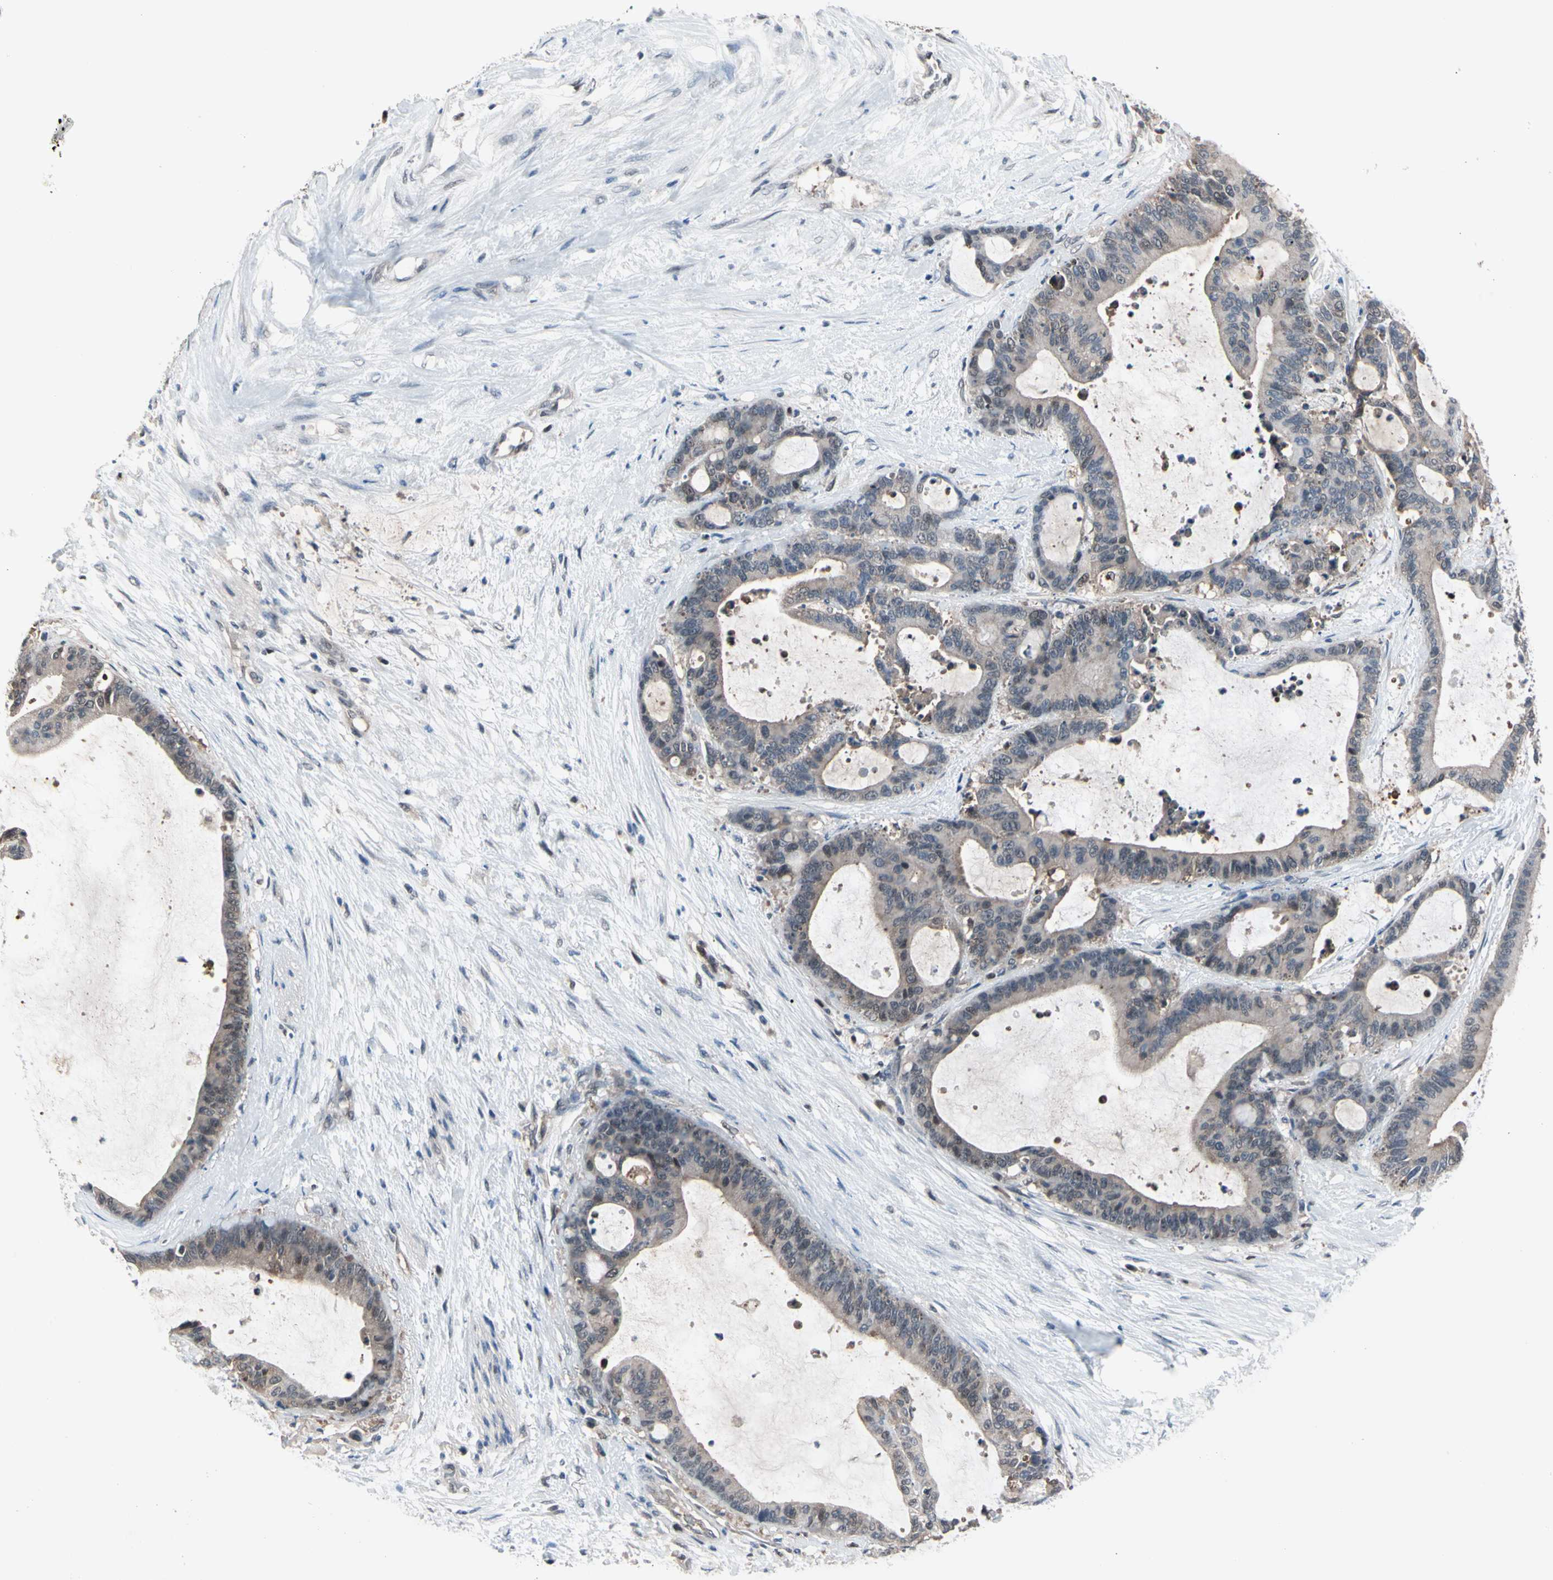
{"staining": {"intensity": "weak", "quantity": ">75%", "location": "cytoplasmic/membranous"}, "tissue": "liver cancer", "cell_type": "Tumor cells", "image_type": "cancer", "snomed": [{"axis": "morphology", "description": "Cholangiocarcinoma"}, {"axis": "topography", "description": "Liver"}], "caption": "Immunohistochemical staining of human liver cancer displays low levels of weak cytoplasmic/membranous protein expression in about >75% of tumor cells.", "gene": "PSMA2", "patient": {"sex": "female", "age": 73}}